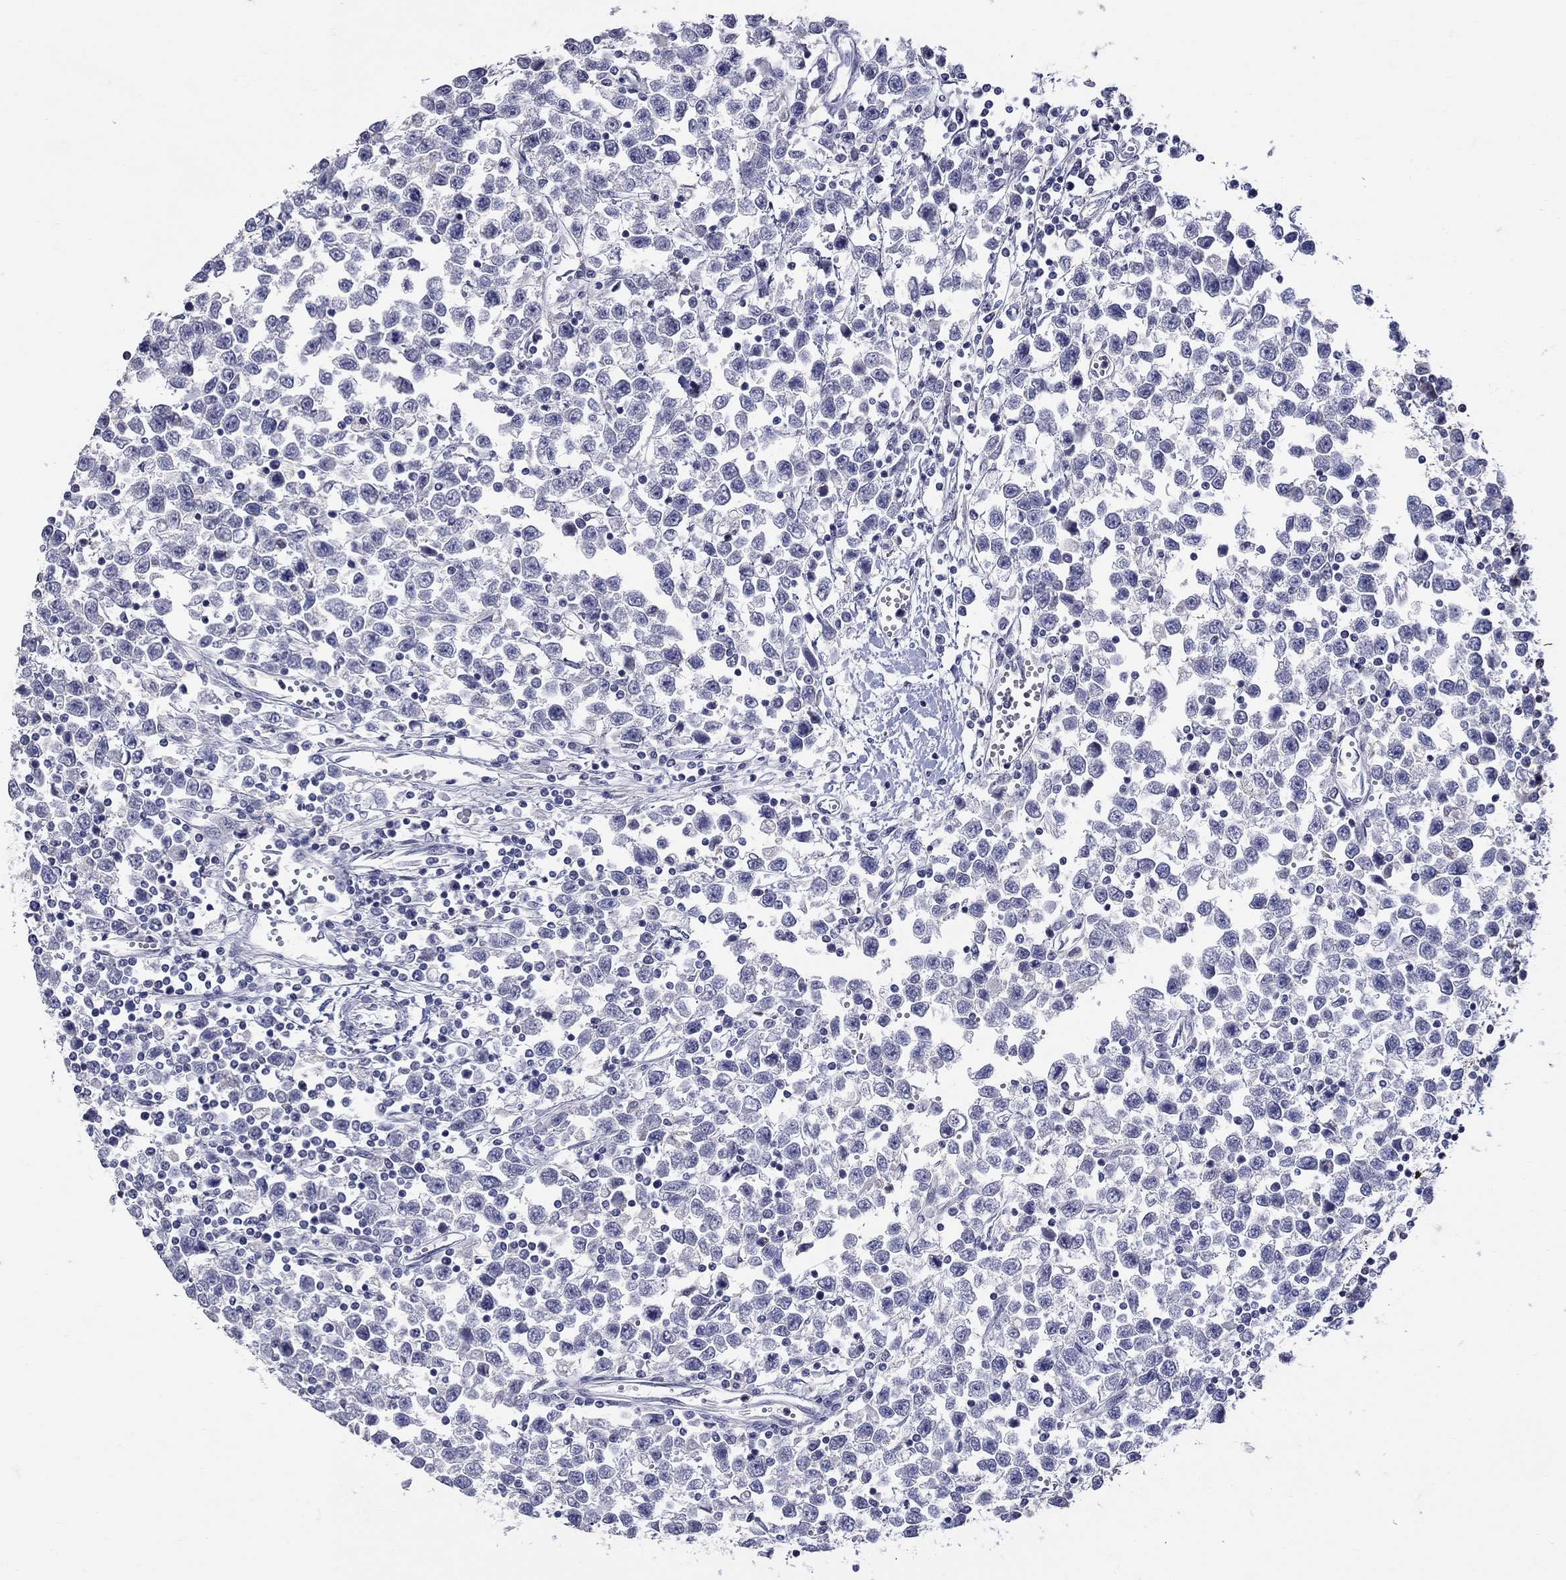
{"staining": {"intensity": "negative", "quantity": "none", "location": "none"}, "tissue": "testis cancer", "cell_type": "Tumor cells", "image_type": "cancer", "snomed": [{"axis": "morphology", "description": "Seminoma, NOS"}, {"axis": "topography", "description": "Testis"}], "caption": "An immunohistochemistry (IHC) photomicrograph of seminoma (testis) is shown. There is no staining in tumor cells of seminoma (testis).", "gene": "HMX2", "patient": {"sex": "male", "age": 34}}